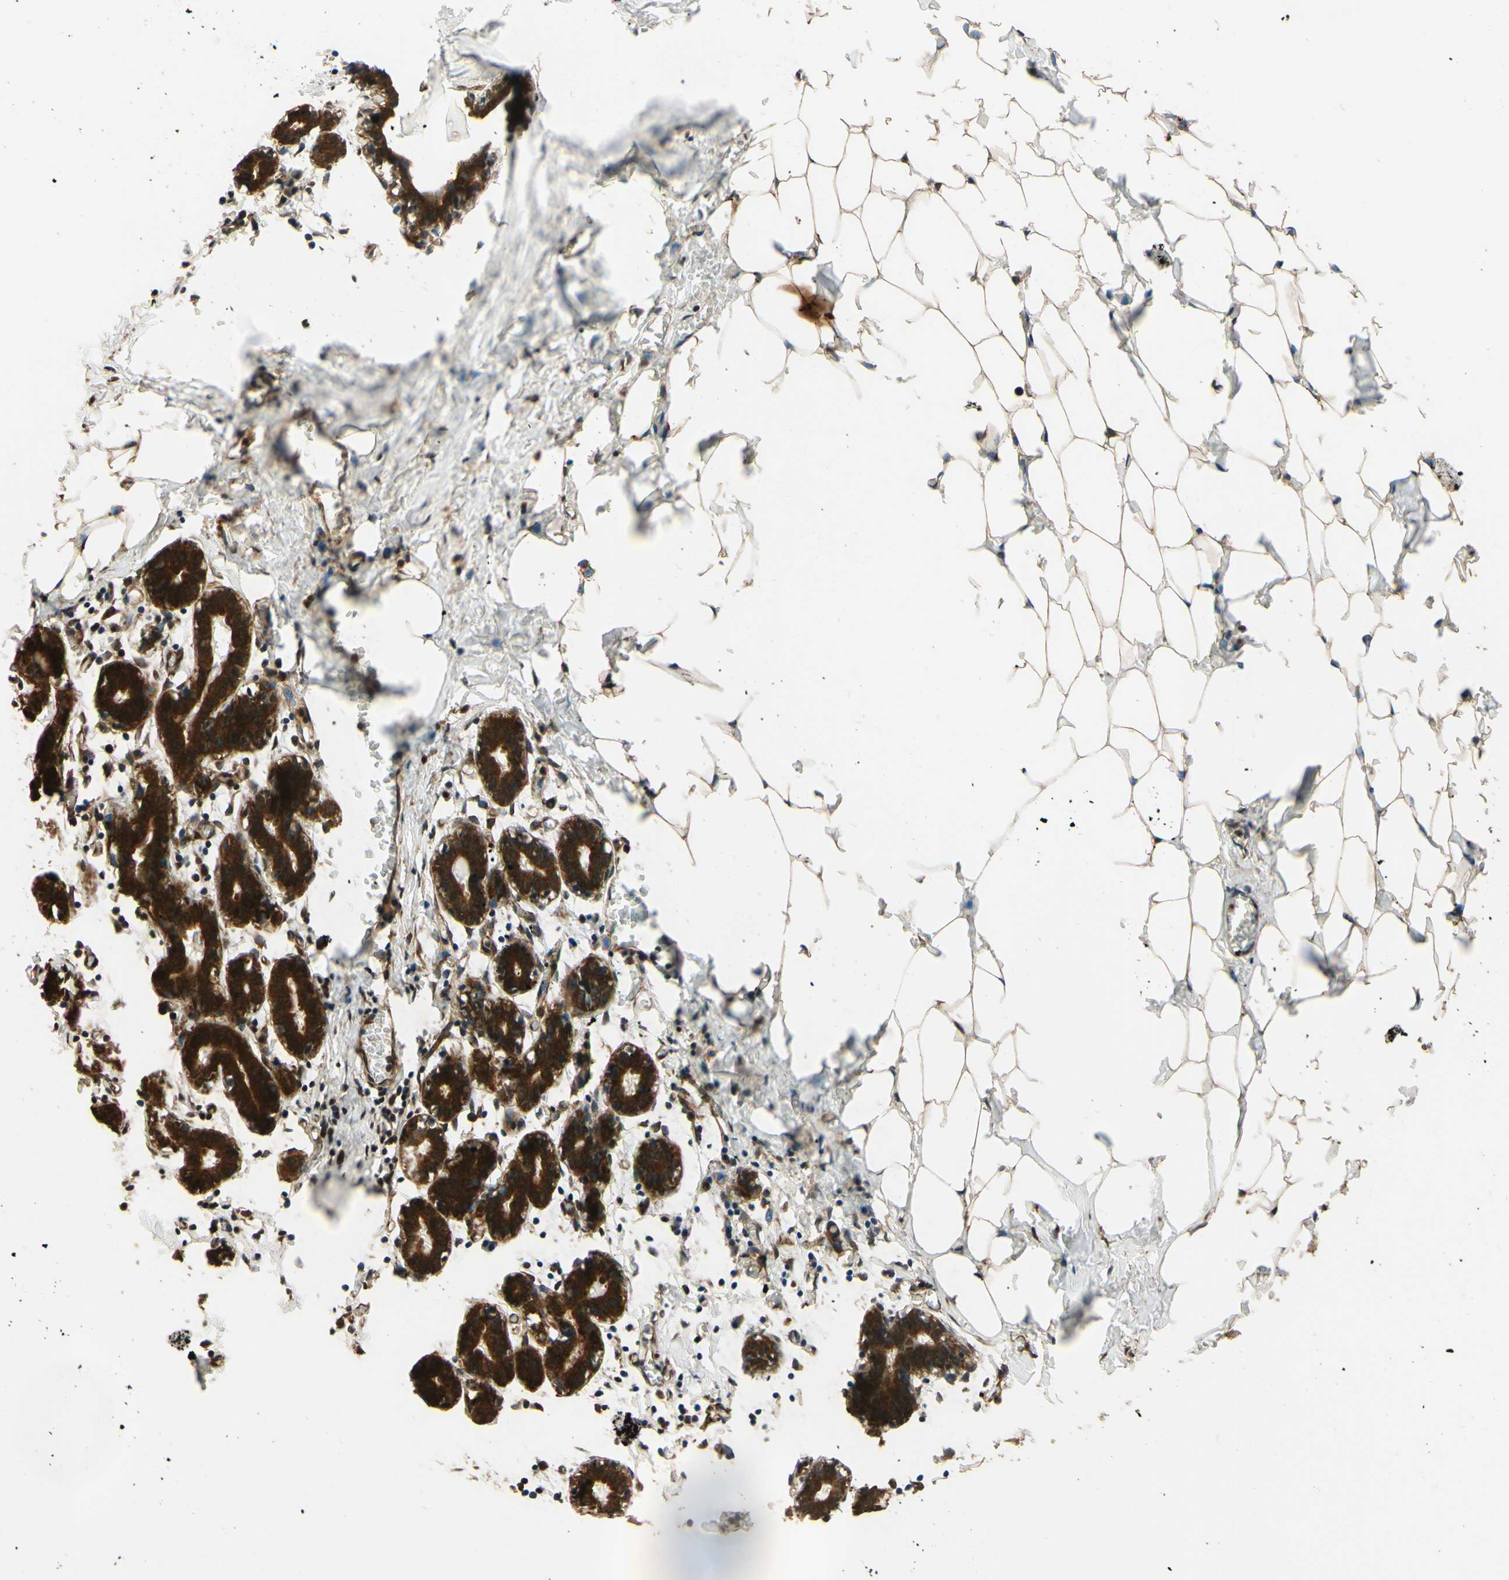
{"staining": {"intensity": "weak", "quantity": ">75%", "location": "cytoplasmic/membranous"}, "tissue": "breast", "cell_type": "Adipocytes", "image_type": "normal", "snomed": [{"axis": "morphology", "description": "Normal tissue, NOS"}, {"axis": "topography", "description": "Breast"}], "caption": "Immunohistochemistry (IHC) photomicrograph of unremarkable breast: breast stained using IHC reveals low levels of weak protein expression localized specifically in the cytoplasmic/membranous of adipocytes, appearing as a cytoplasmic/membranous brown color.", "gene": "RNF19A", "patient": {"sex": "female", "age": 27}}